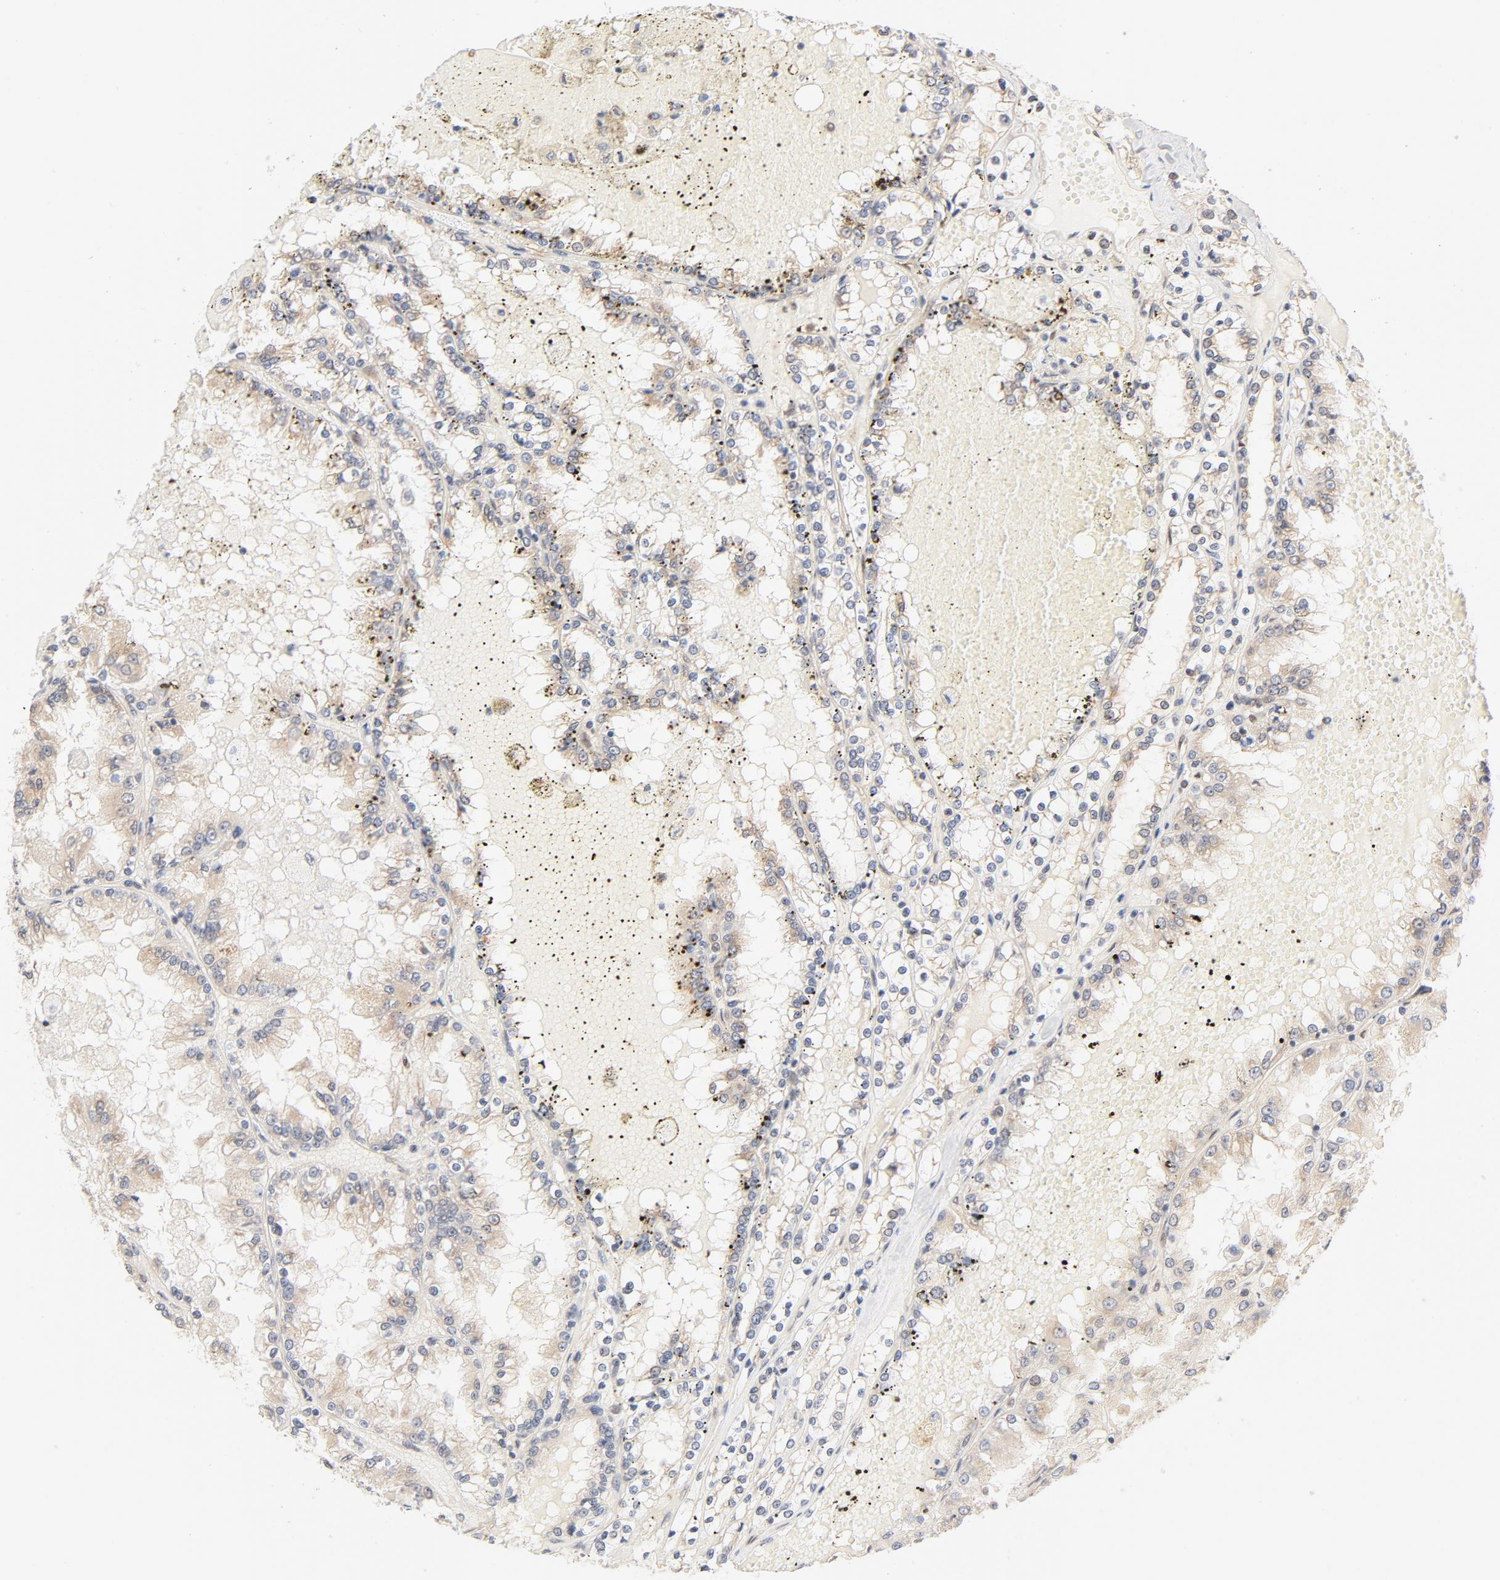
{"staining": {"intensity": "weak", "quantity": ">75%", "location": "cytoplasmic/membranous"}, "tissue": "renal cancer", "cell_type": "Tumor cells", "image_type": "cancer", "snomed": [{"axis": "morphology", "description": "Adenocarcinoma, NOS"}, {"axis": "topography", "description": "Kidney"}], "caption": "This photomicrograph exhibits immunohistochemistry (IHC) staining of human renal cancer, with low weak cytoplasmic/membranous positivity in approximately >75% of tumor cells.", "gene": "EIF4E", "patient": {"sex": "female", "age": 56}}